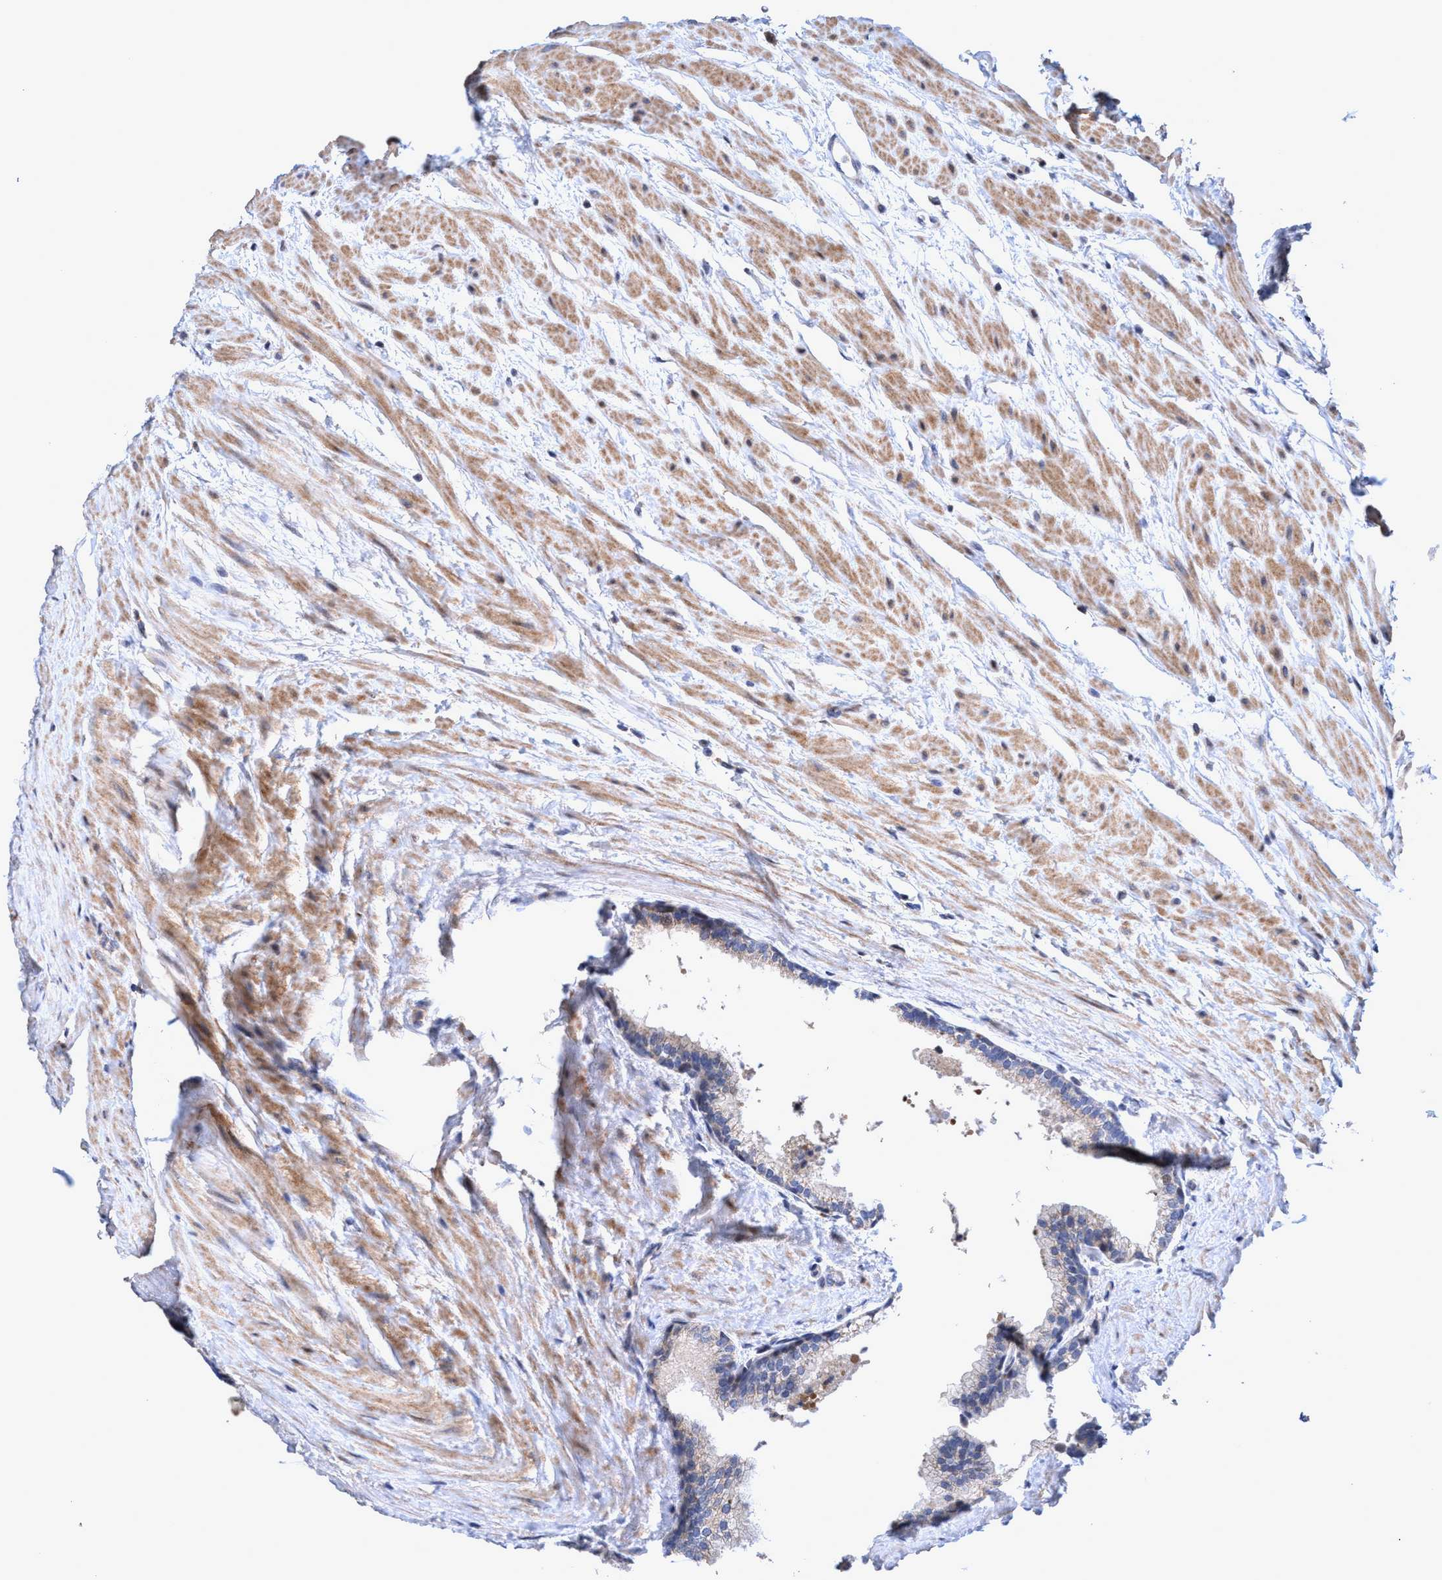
{"staining": {"intensity": "weak", "quantity": "25%-75%", "location": "cytoplasmic/membranous"}, "tissue": "prostate cancer", "cell_type": "Tumor cells", "image_type": "cancer", "snomed": [{"axis": "morphology", "description": "Adenocarcinoma, High grade"}, {"axis": "topography", "description": "Prostate"}], "caption": "A high-resolution photomicrograph shows IHC staining of prostate cancer (high-grade adenocarcinoma), which reveals weak cytoplasmic/membranous expression in approximately 25%-75% of tumor cells.", "gene": "ZNF677", "patient": {"sex": "male", "age": 55}}